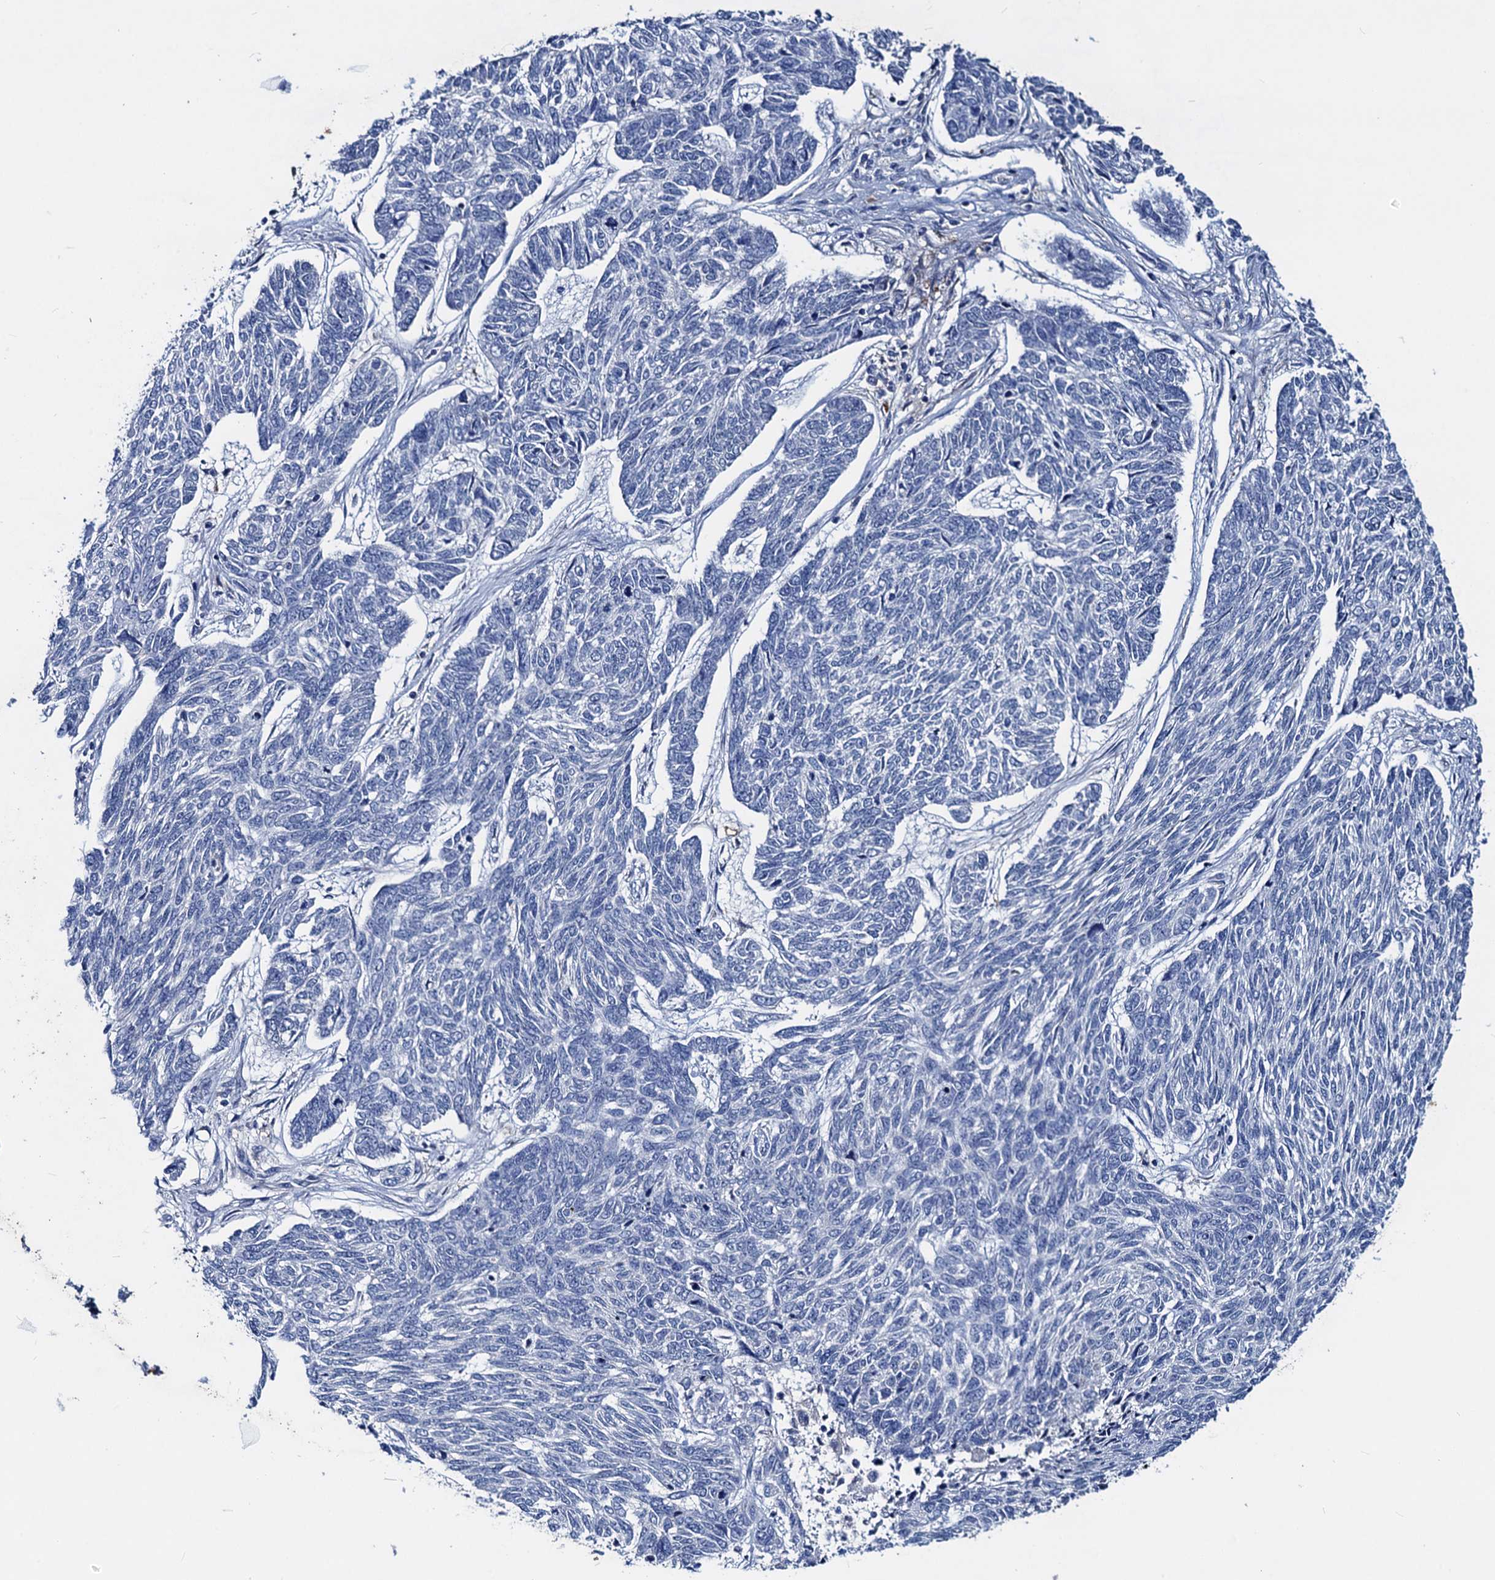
{"staining": {"intensity": "negative", "quantity": "none", "location": "none"}, "tissue": "skin cancer", "cell_type": "Tumor cells", "image_type": "cancer", "snomed": [{"axis": "morphology", "description": "Basal cell carcinoma"}, {"axis": "topography", "description": "Skin"}], "caption": "Immunohistochemistry image of neoplastic tissue: skin cancer stained with DAB exhibits no significant protein expression in tumor cells.", "gene": "RTKN2", "patient": {"sex": "female", "age": 65}}